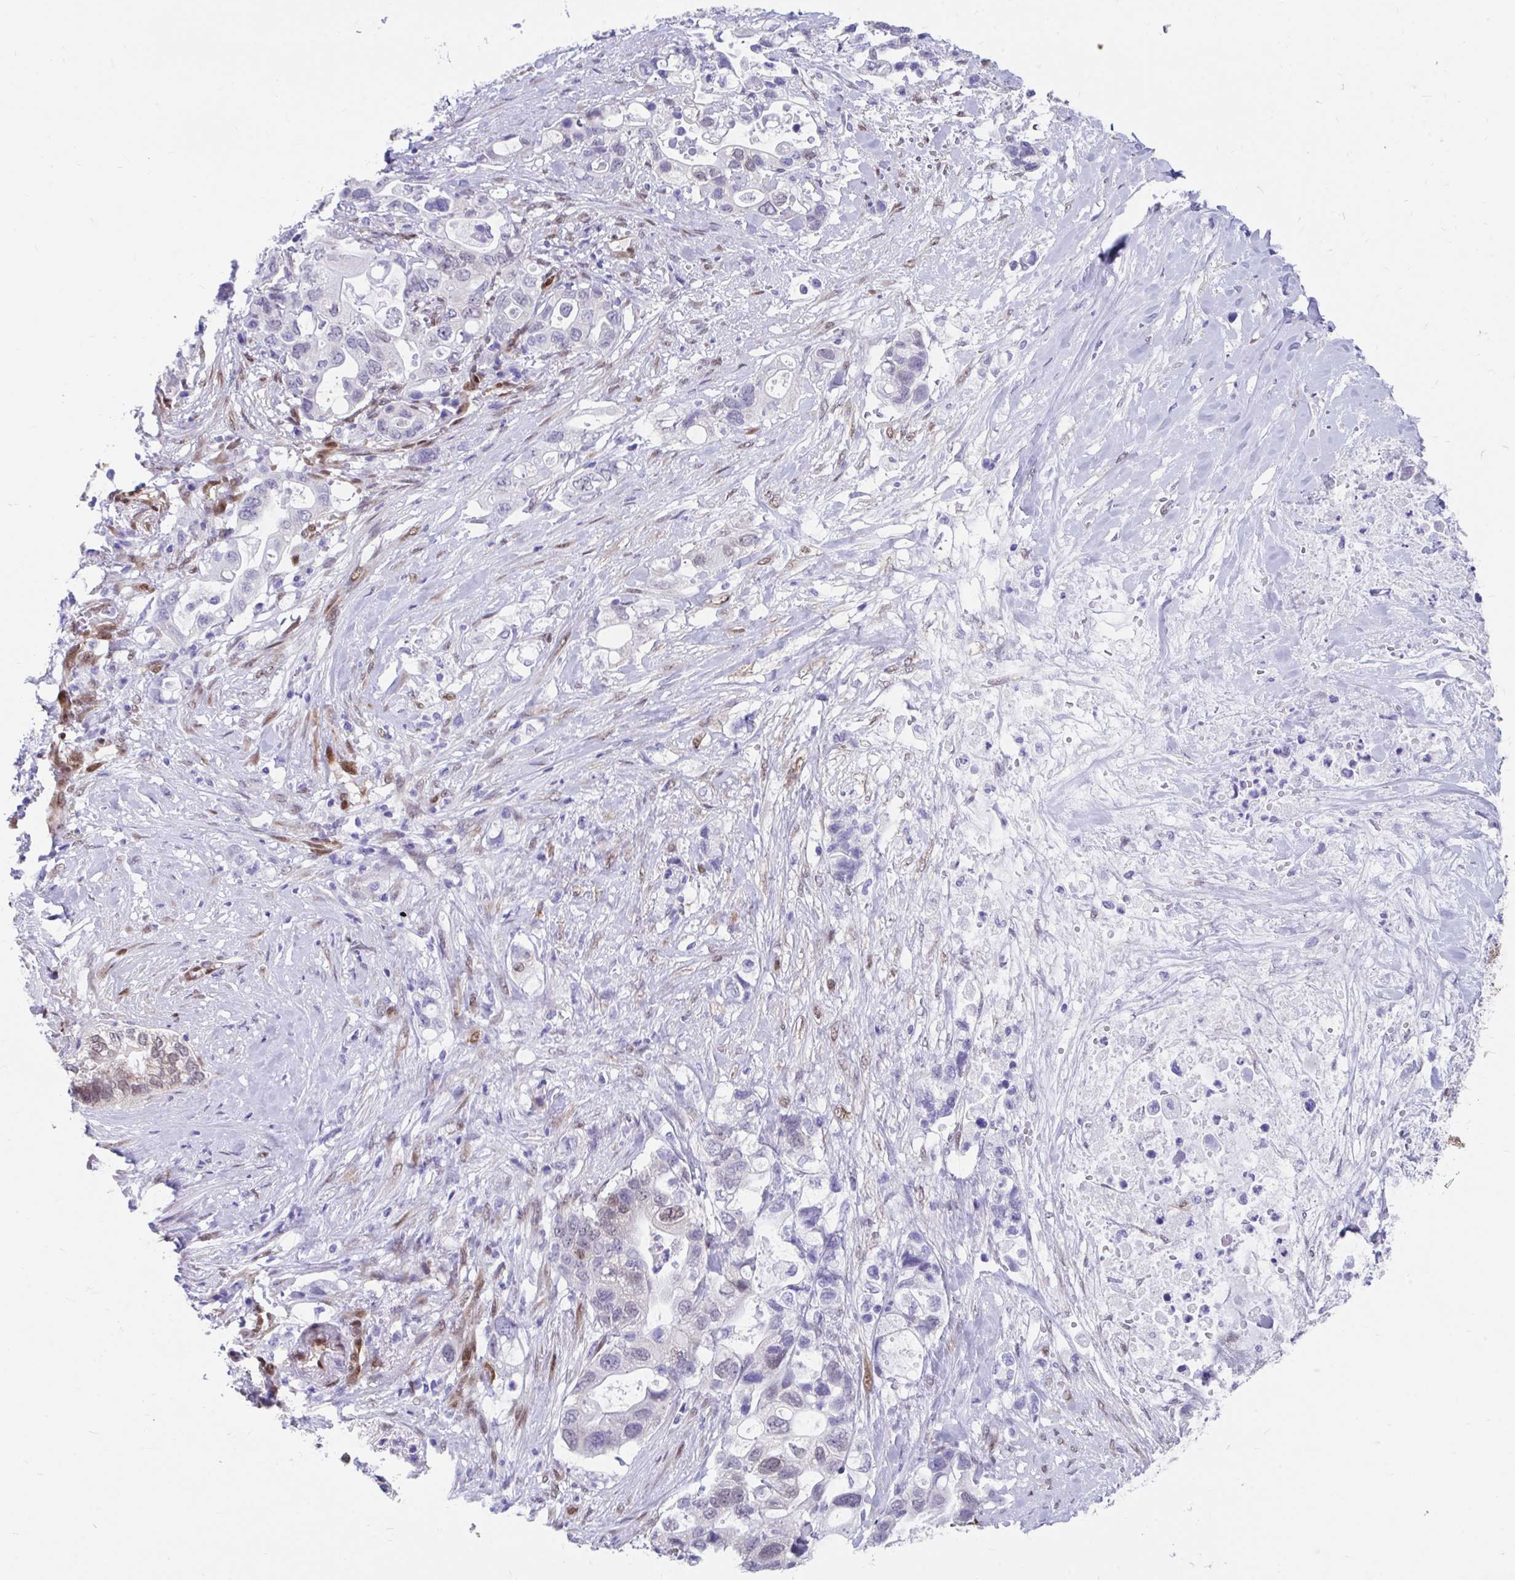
{"staining": {"intensity": "negative", "quantity": "none", "location": "none"}, "tissue": "pancreatic cancer", "cell_type": "Tumor cells", "image_type": "cancer", "snomed": [{"axis": "morphology", "description": "Adenocarcinoma, NOS"}, {"axis": "topography", "description": "Pancreas"}], "caption": "This micrograph is of pancreatic adenocarcinoma stained with immunohistochemistry to label a protein in brown with the nuclei are counter-stained blue. There is no expression in tumor cells.", "gene": "RBPMS", "patient": {"sex": "female", "age": 72}}